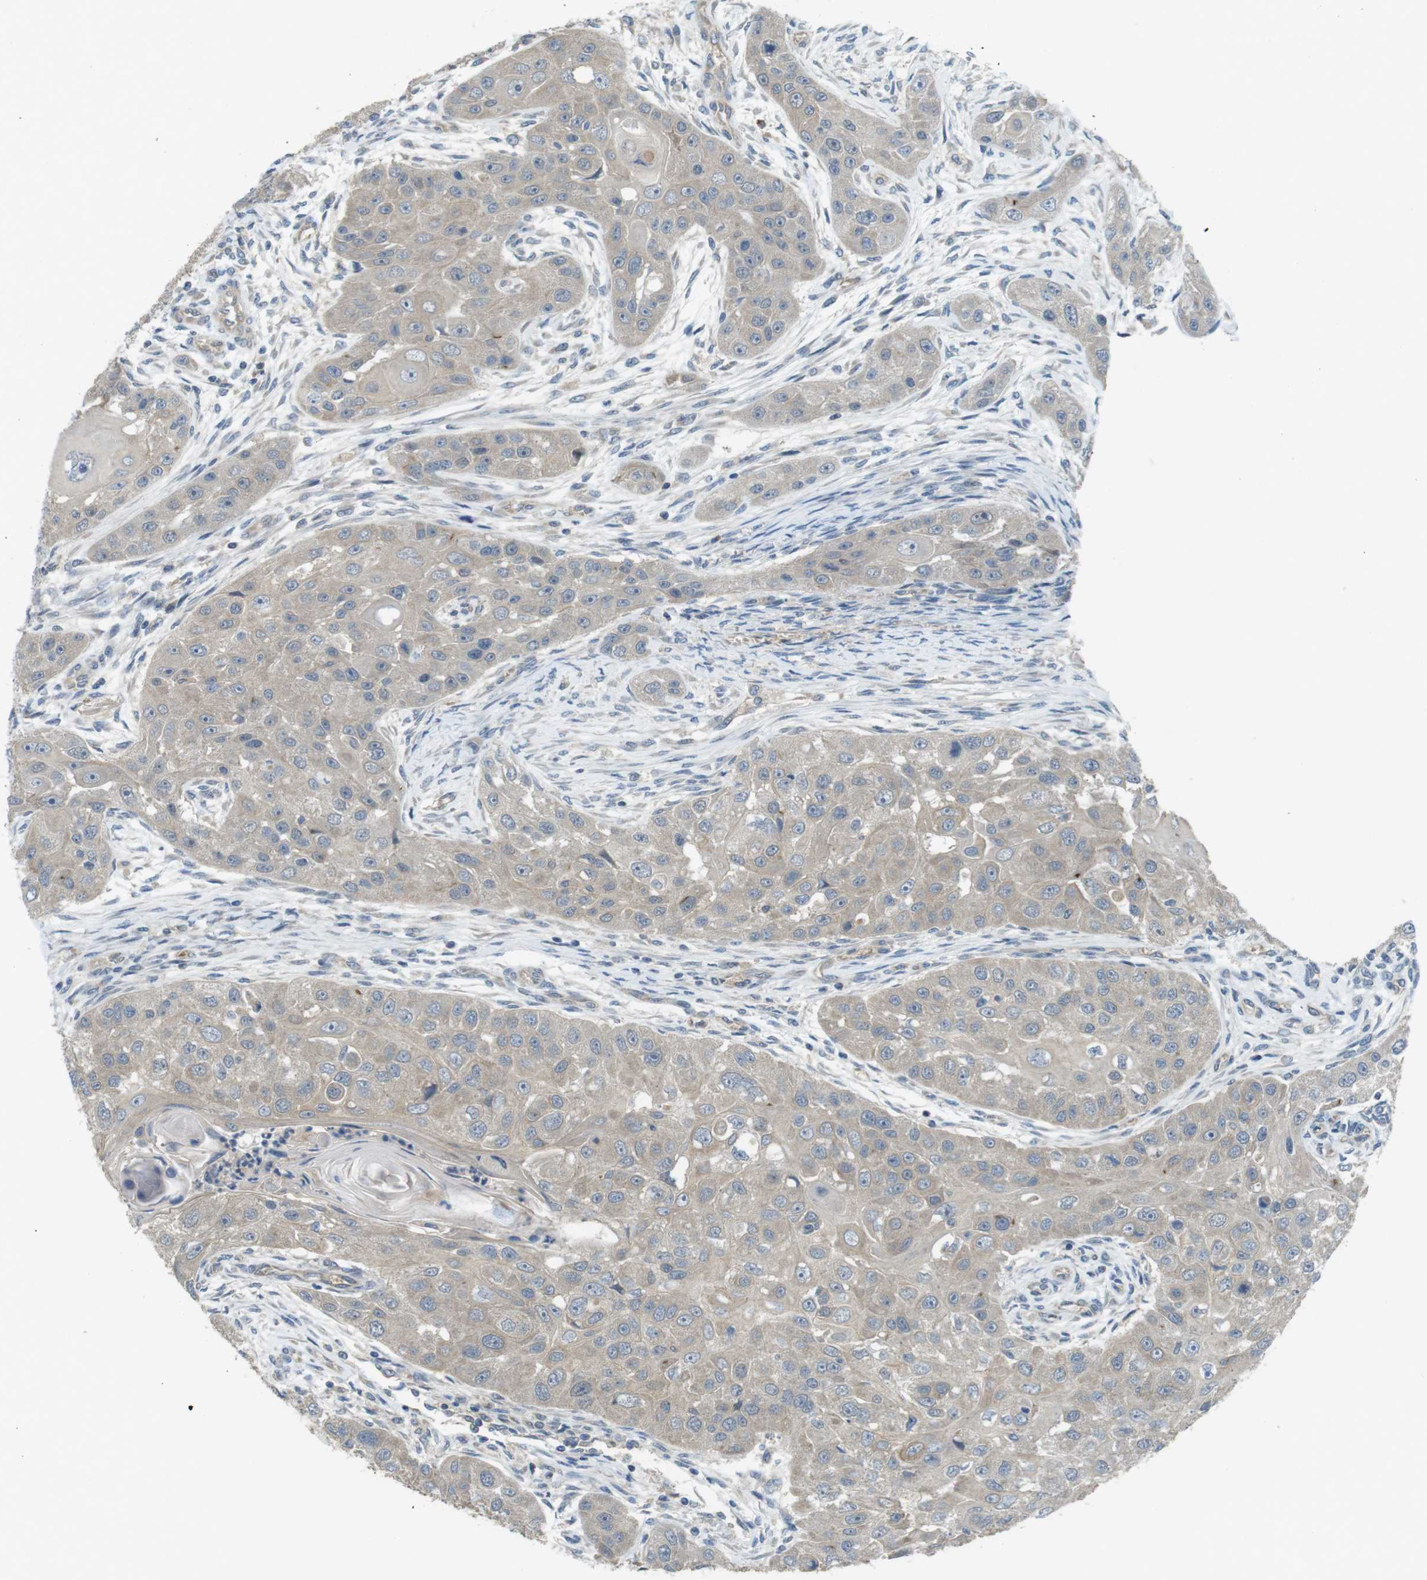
{"staining": {"intensity": "negative", "quantity": "none", "location": "none"}, "tissue": "head and neck cancer", "cell_type": "Tumor cells", "image_type": "cancer", "snomed": [{"axis": "morphology", "description": "Normal tissue, NOS"}, {"axis": "morphology", "description": "Squamous cell carcinoma, NOS"}, {"axis": "topography", "description": "Skeletal muscle"}, {"axis": "topography", "description": "Head-Neck"}], "caption": "Head and neck cancer (squamous cell carcinoma) was stained to show a protein in brown. There is no significant staining in tumor cells.", "gene": "SUGT1", "patient": {"sex": "male", "age": 51}}